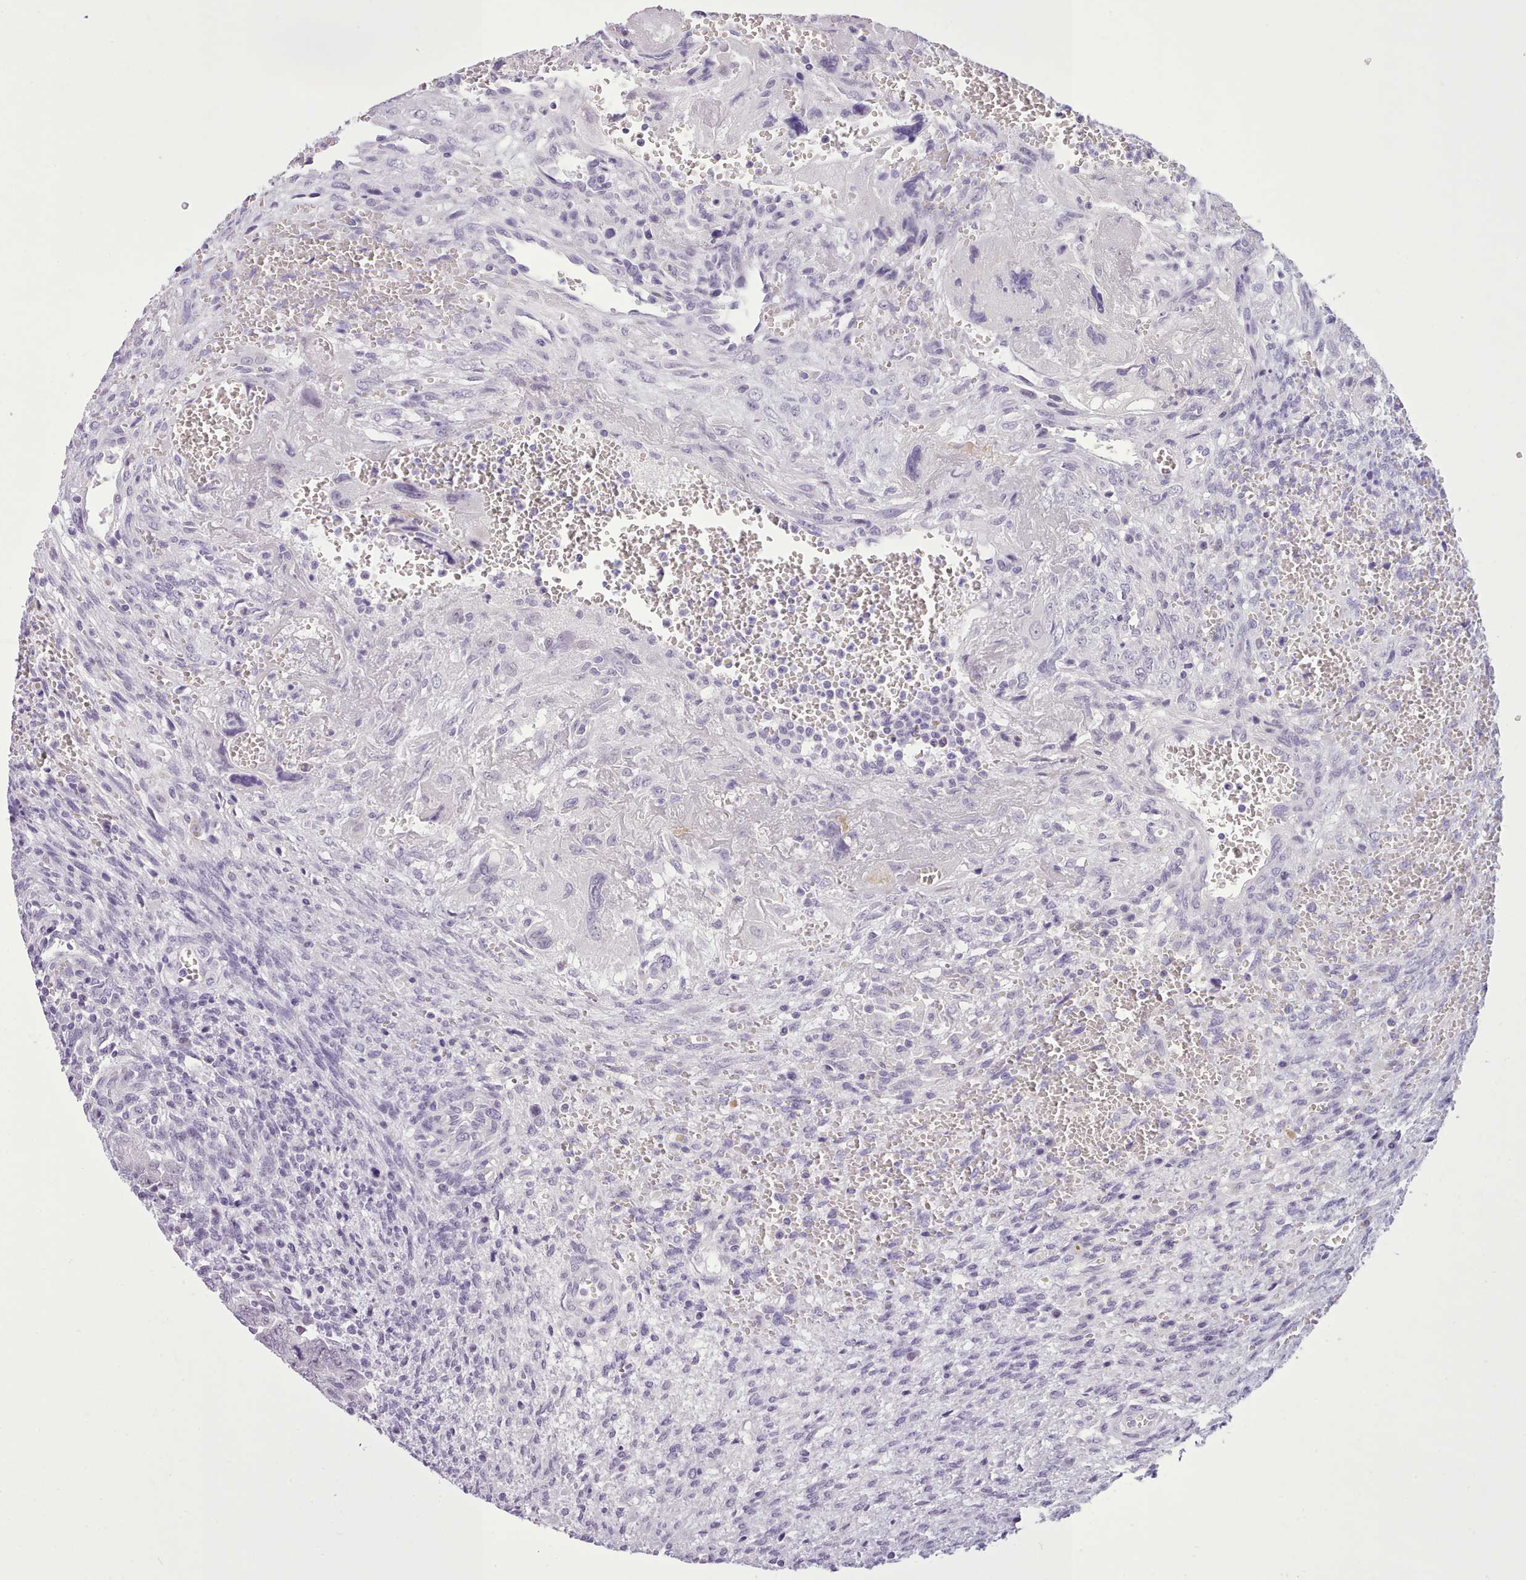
{"staining": {"intensity": "negative", "quantity": "none", "location": "none"}, "tissue": "testis cancer", "cell_type": "Tumor cells", "image_type": "cancer", "snomed": [{"axis": "morphology", "description": "Carcinoma, Embryonal, NOS"}, {"axis": "topography", "description": "Testis"}], "caption": "Immunohistochemical staining of testis embryonal carcinoma exhibits no significant expression in tumor cells.", "gene": "FBXO48", "patient": {"sex": "male", "age": 28}}